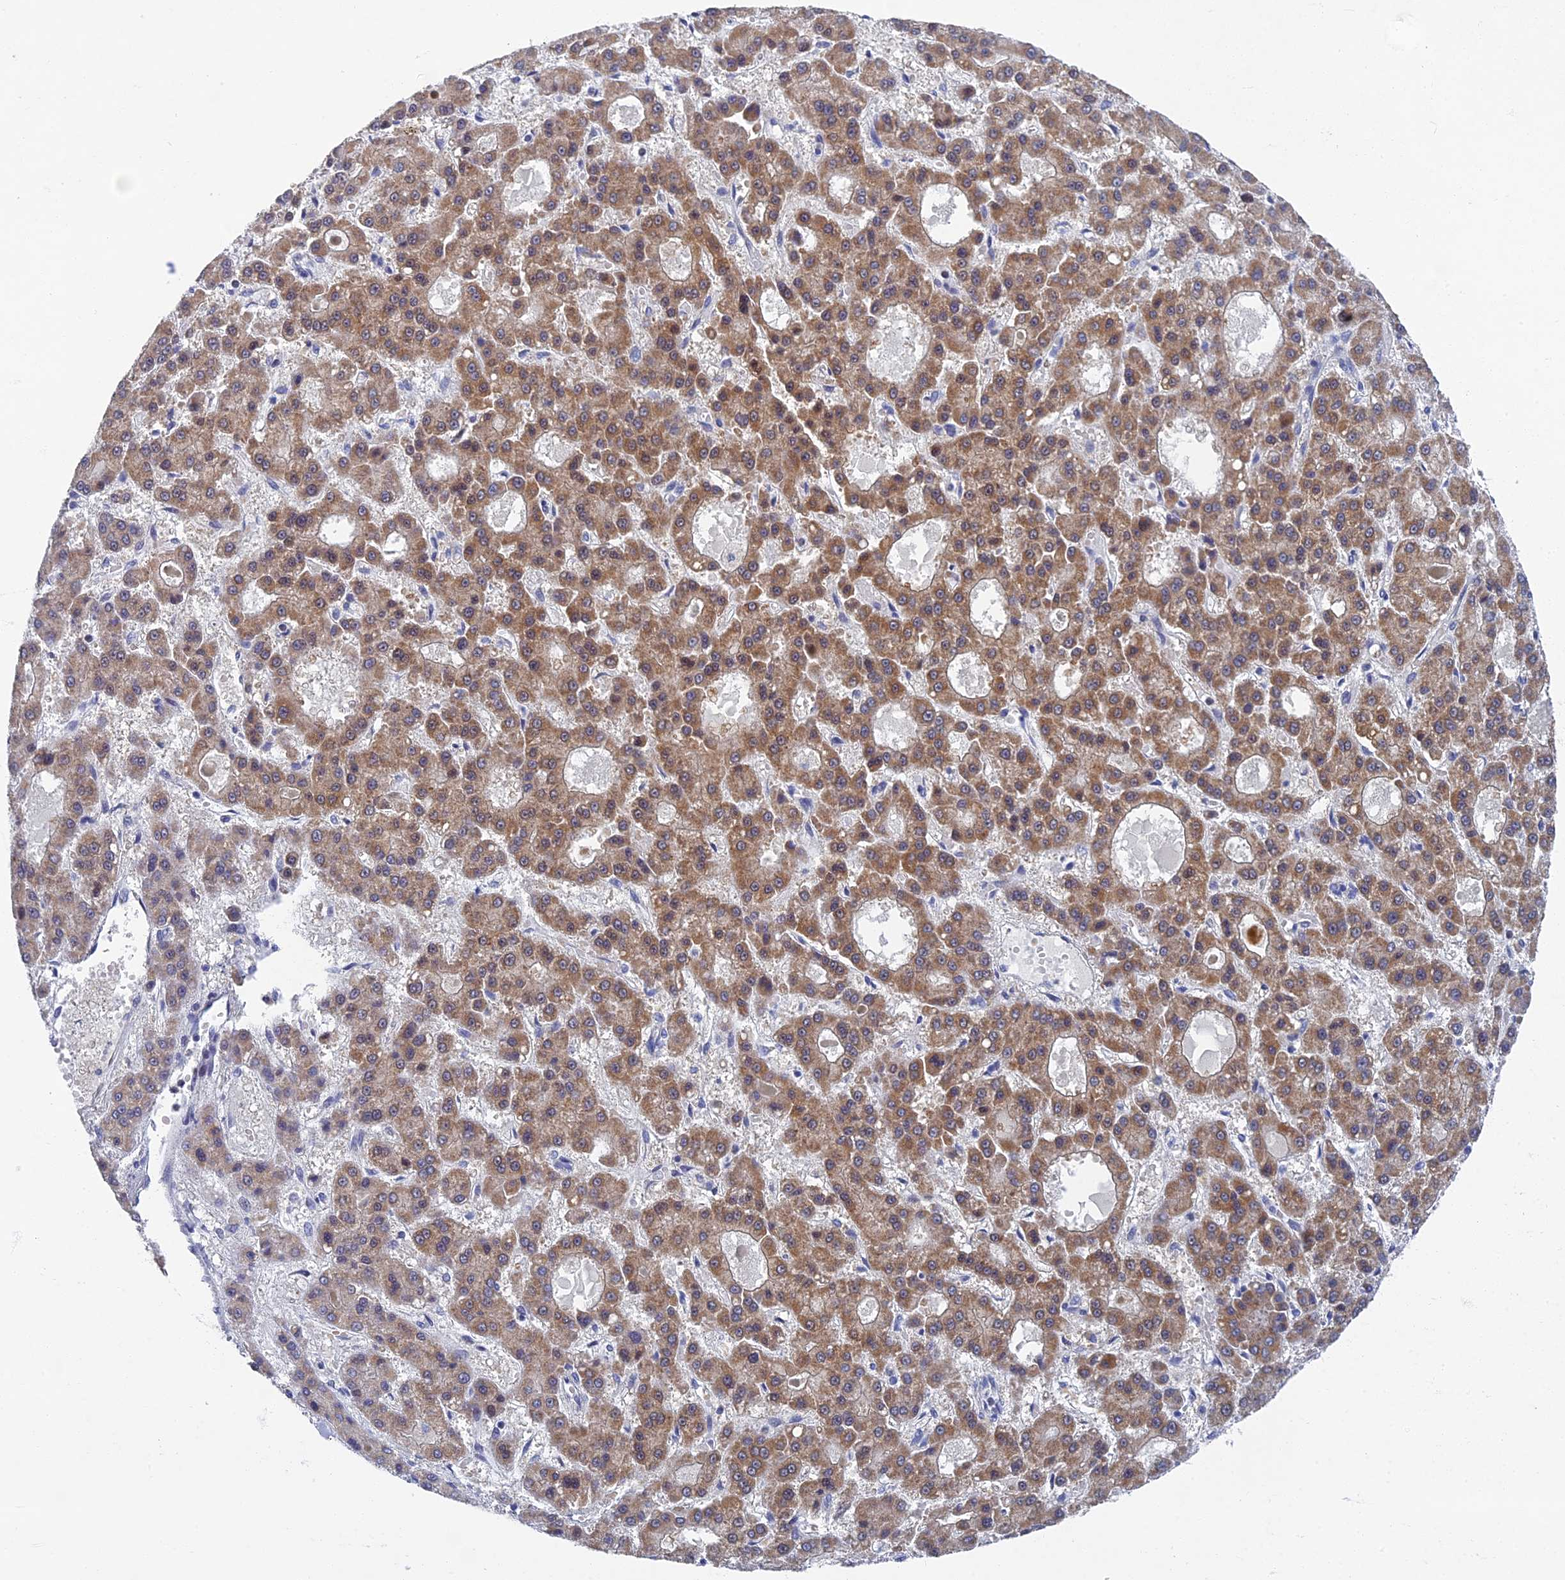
{"staining": {"intensity": "moderate", "quantity": ">75%", "location": "cytoplasmic/membranous"}, "tissue": "liver cancer", "cell_type": "Tumor cells", "image_type": "cancer", "snomed": [{"axis": "morphology", "description": "Carcinoma, Hepatocellular, NOS"}, {"axis": "topography", "description": "Liver"}], "caption": "The image displays immunohistochemical staining of liver hepatocellular carcinoma. There is moderate cytoplasmic/membranous expression is appreciated in approximately >75% of tumor cells.", "gene": "SPIN4", "patient": {"sex": "male", "age": 70}}